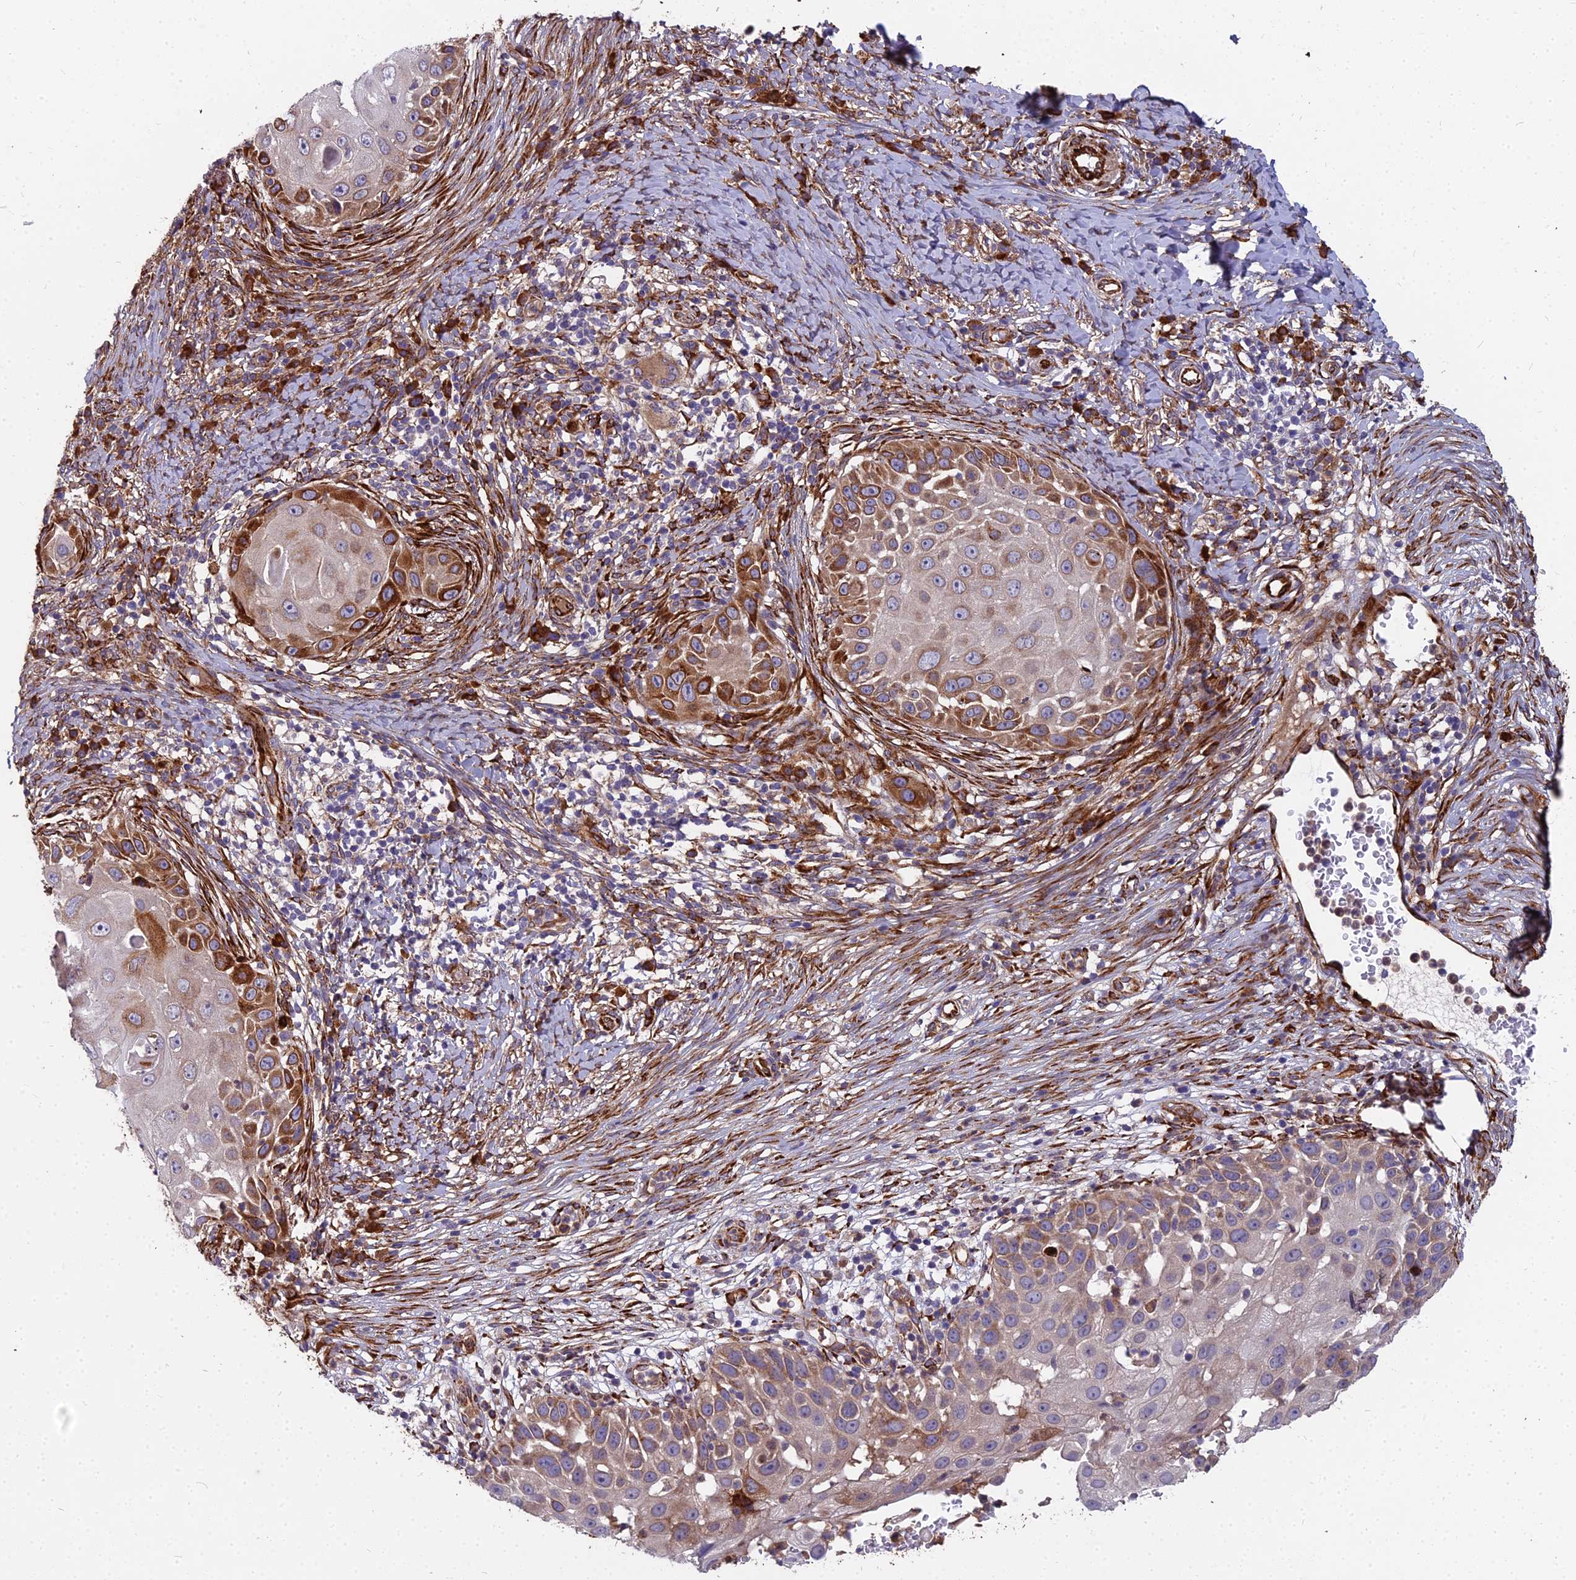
{"staining": {"intensity": "strong", "quantity": "<25%", "location": "cytoplasmic/membranous"}, "tissue": "skin cancer", "cell_type": "Tumor cells", "image_type": "cancer", "snomed": [{"axis": "morphology", "description": "Squamous cell carcinoma, NOS"}, {"axis": "topography", "description": "Skin"}], "caption": "Immunohistochemistry of squamous cell carcinoma (skin) exhibits medium levels of strong cytoplasmic/membranous positivity in approximately <25% of tumor cells.", "gene": "NDUFAF7", "patient": {"sex": "female", "age": 44}}